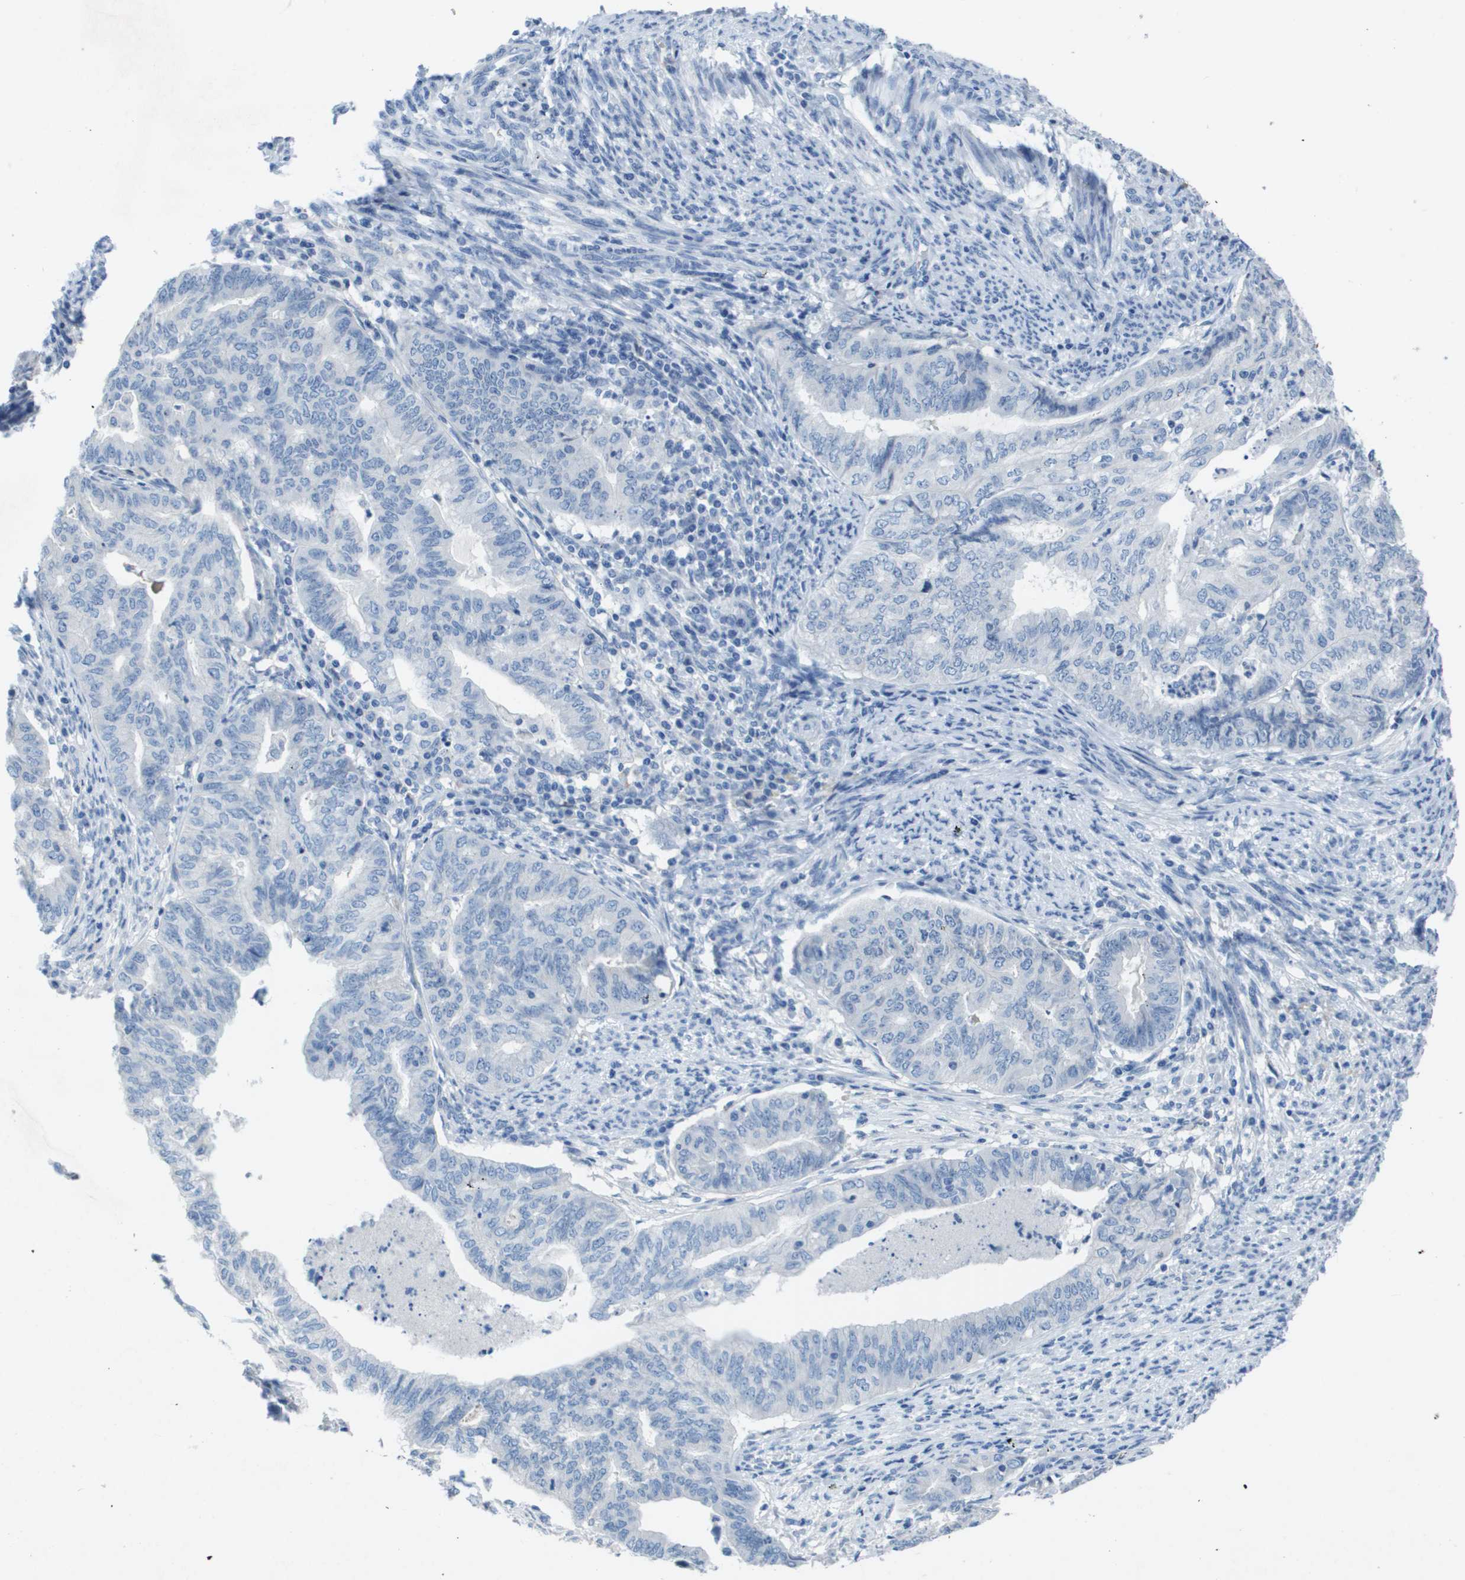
{"staining": {"intensity": "negative", "quantity": "none", "location": "none"}, "tissue": "endometrial cancer", "cell_type": "Tumor cells", "image_type": "cancer", "snomed": [{"axis": "morphology", "description": "Adenocarcinoma, NOS"}, {"axis": "topography", "description": "Endometrium"}], "caption": "Immunohistochemical staining of human endometrial cancer demonstrates no significant positivity in tumor cells.", "gene": "NCS1", "patient": {"sex": "female", "age": 79}}